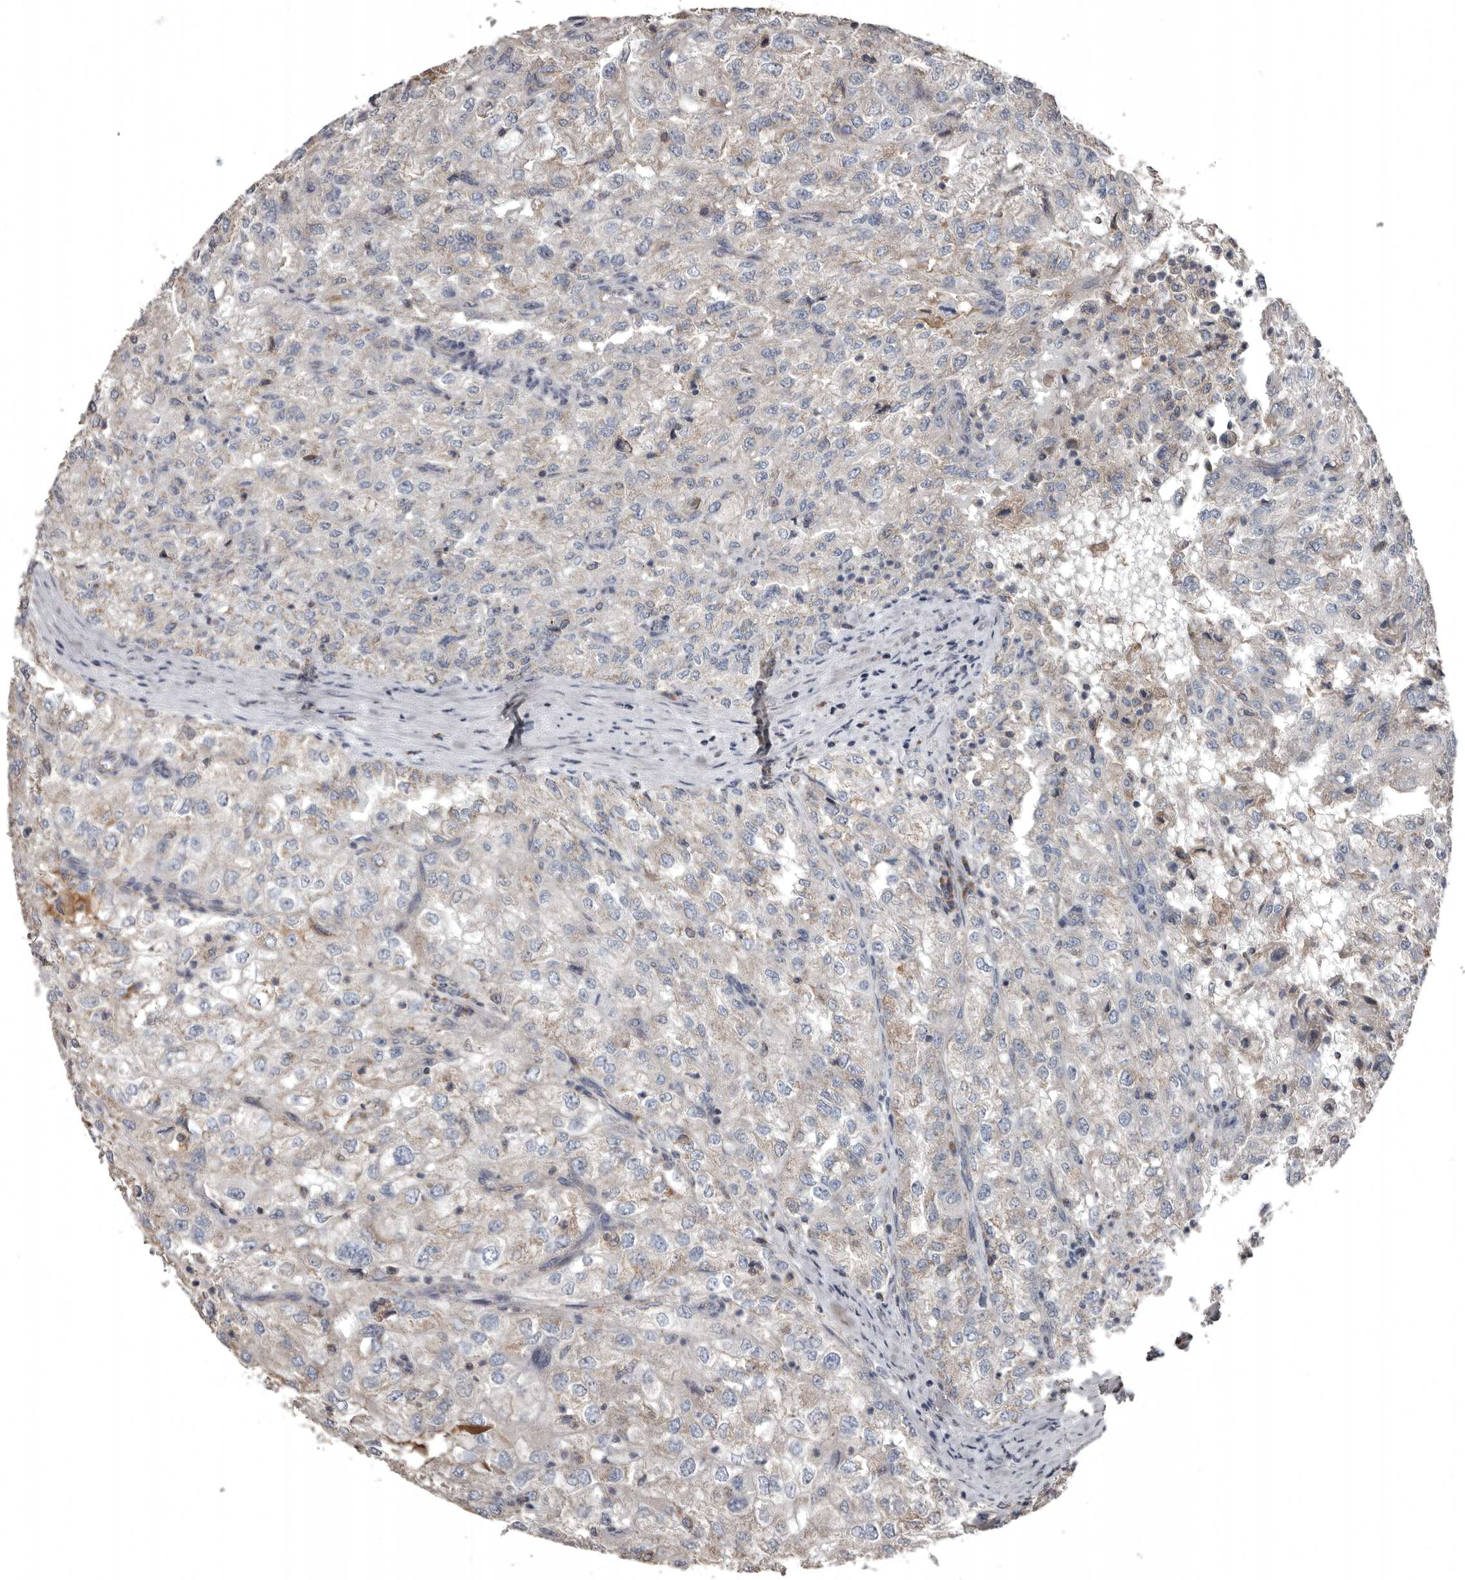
{"staining": {"intensity": "weak", "quantity": "<25%", "location": "cytoplasmic/membranous"}, "tissue": "renal cancer", "cell_type": "Tumor cells", "image_type": "cancer", "snomed": [{"axis": "morphology", "description": "Adenocarcinoma, NOS"}, {"axis": "topography", "description": "Kidney"}], "caption": "Immunohistochemical staining of human renal adenocarcinoma exhibits no significant staining in tumor cells.", "gene": "GREB1", "patient": {"sex": "female", "age": 54}}